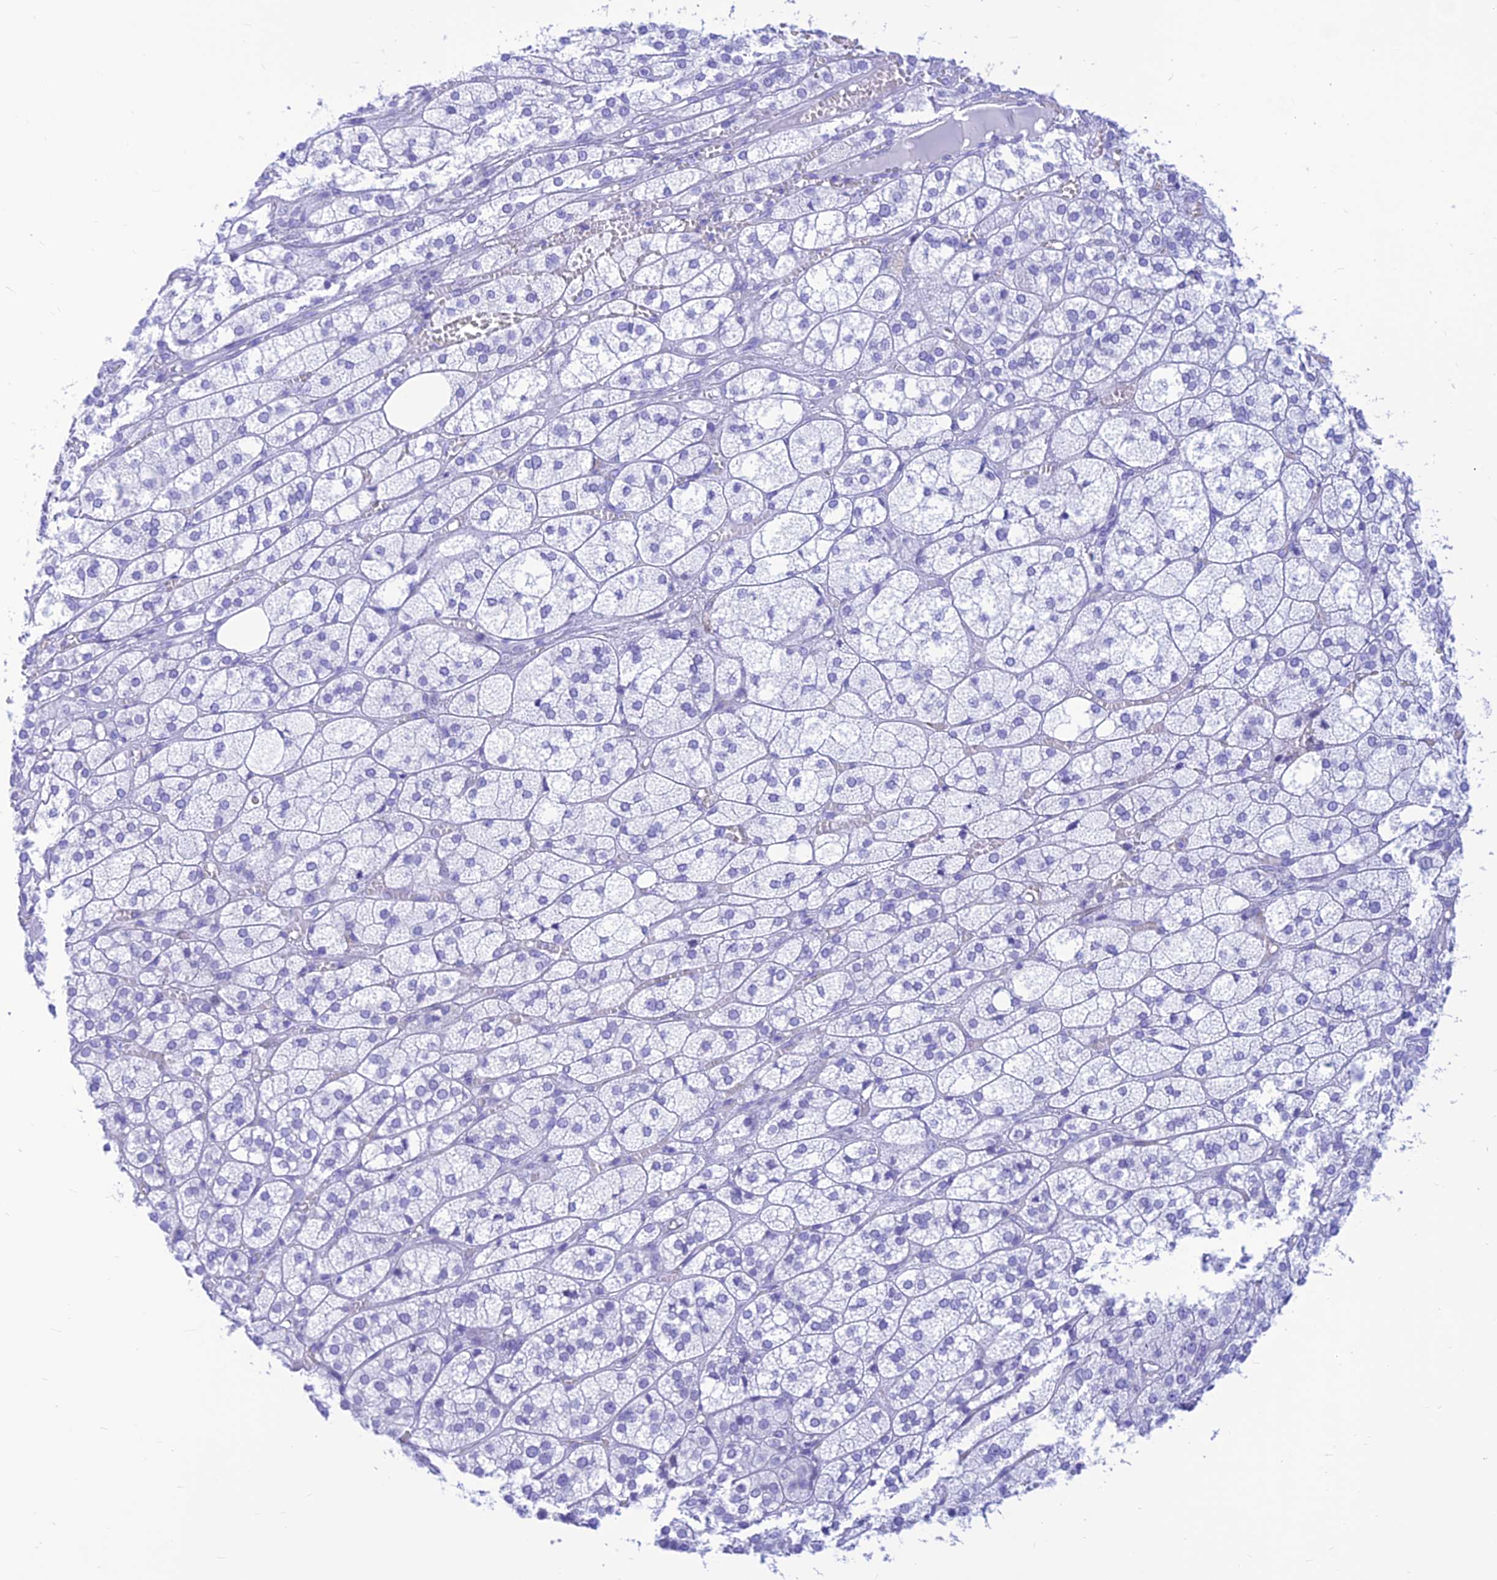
{"staining": {"intensity": "negative", "quantity": "none", "location": "none"}, "tissue": "adrenal gland", "cell_type": "Glandular cells", "image_type": "normal", "snomed": [{"axis": "morphology", "description": "Normal tissue, NOS"}, {"axis": "topography", "description": "Adrenal gland"}], "caption": "IHC of unremarkable adrenal gland reveals no positivity in glandular cells.", "gene": "PRNP", "patient": {"sex": "female", "age": 61}}